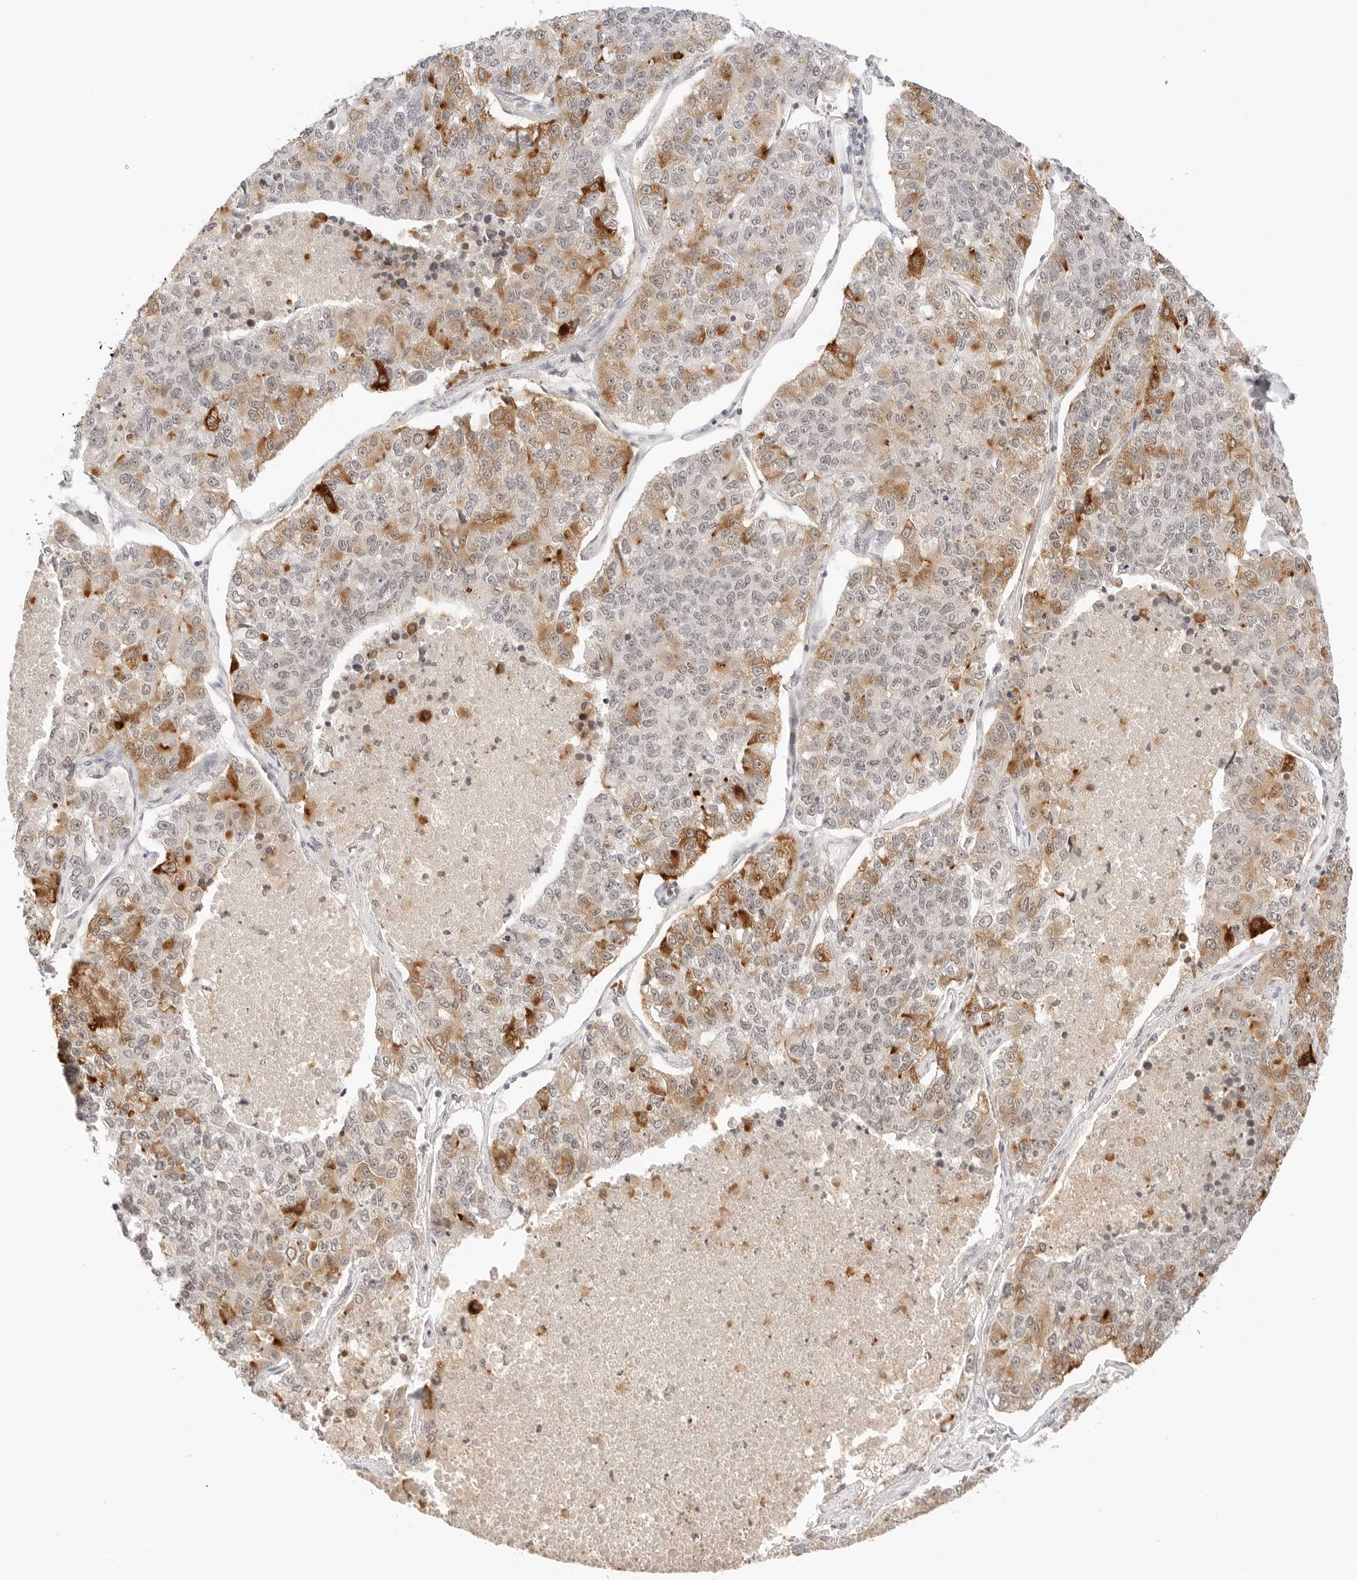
{"staining": {"intensity": "moderate", "quantity": "25%-75%", "location": "cytoplasmic/membranous"}, "tissue": "lung cancer", "cell_type": "Tumor cells", "image_type": "cancer", "snomed": [{"axis": "morphology", "description": "Adenocarcinoma, NOS"}, {"axis": "topography", "description": "Lung"}], "caption": "Human lung cancer (adenocarcinoma) stained with a protein marker reveals moderate staining in tumor cells.", "gene": "SEPTIN4", "patient": {"sex": "male", "age": 49}}